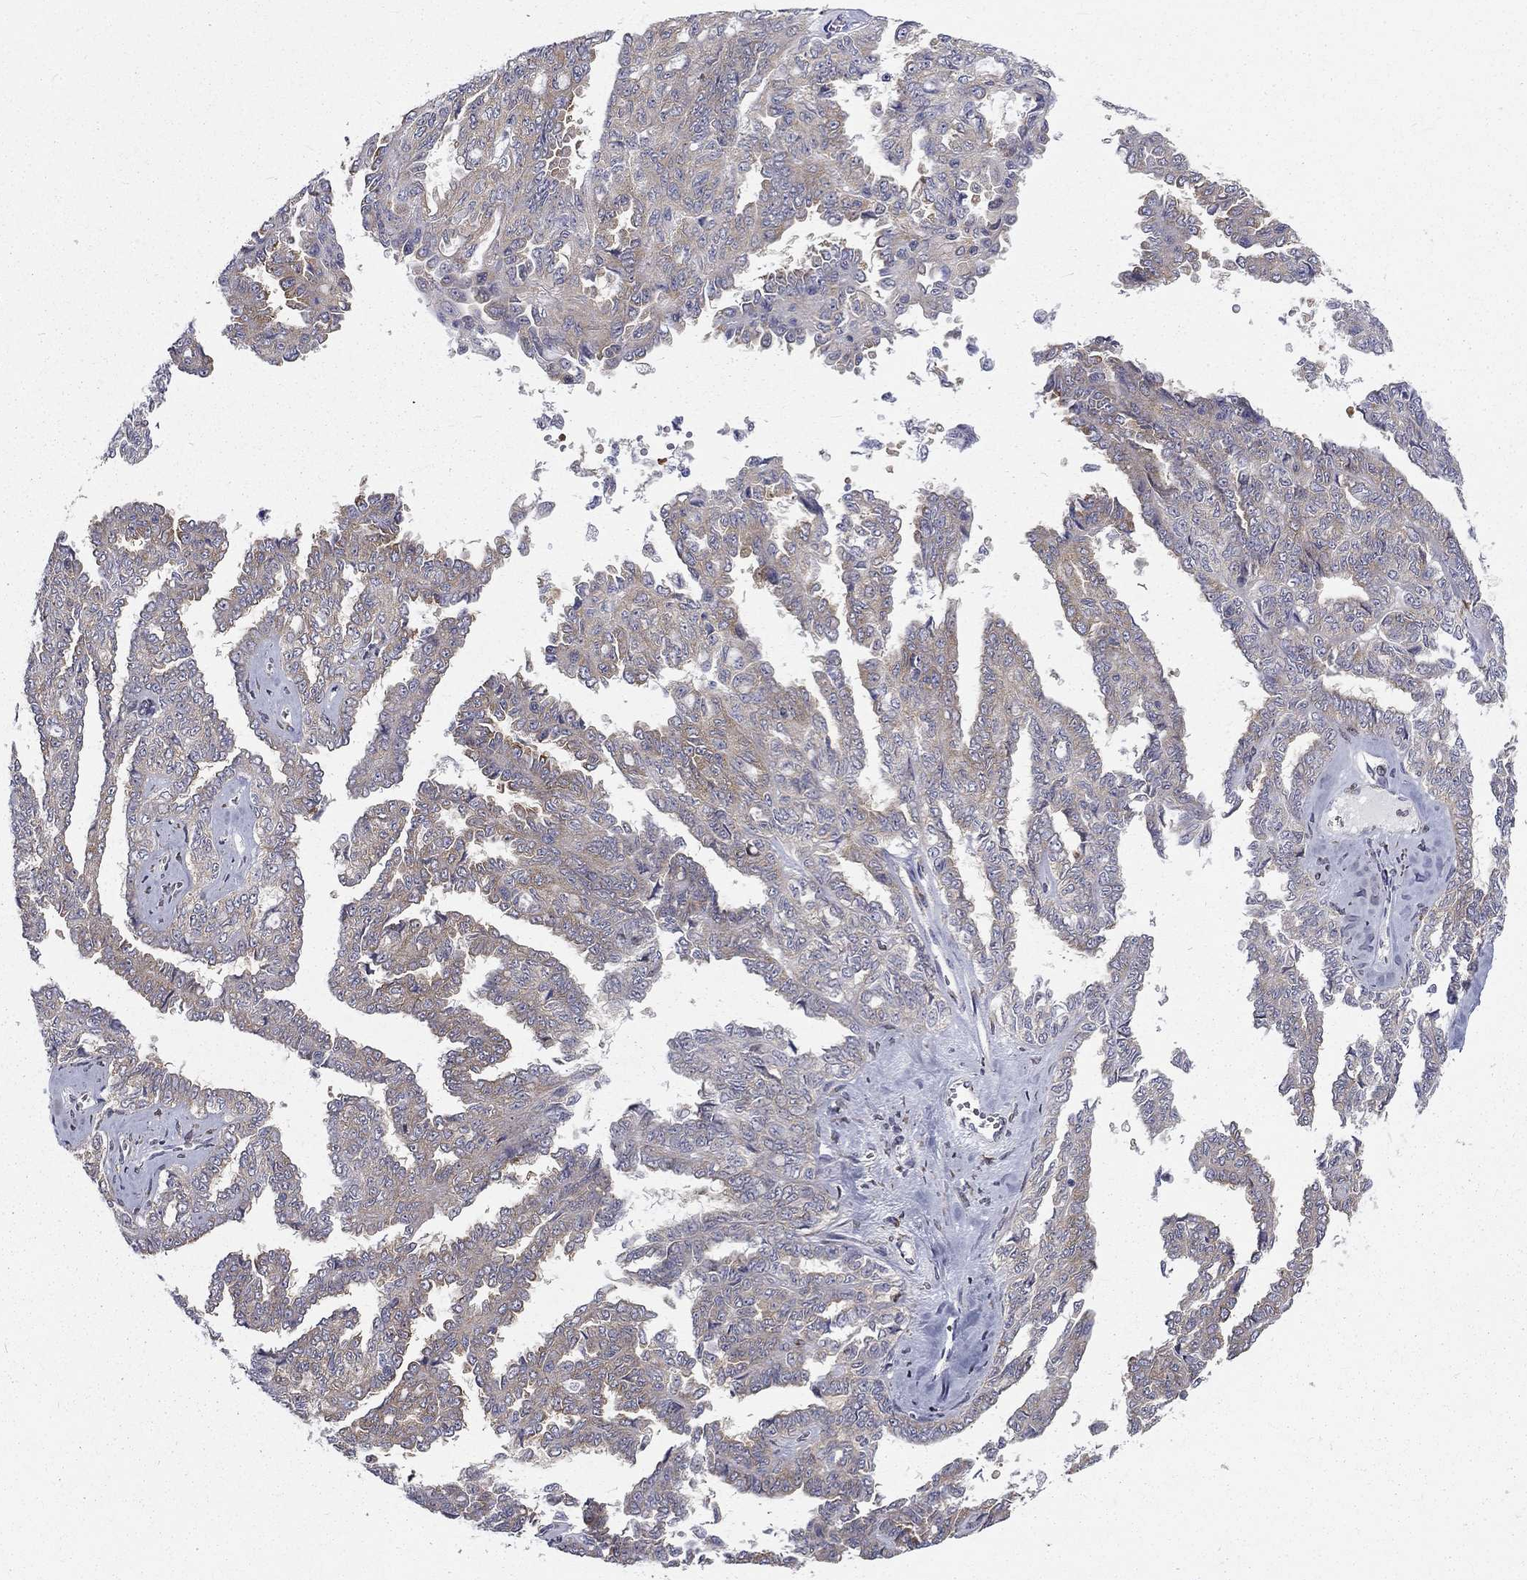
{"staining": {"intensity": "moderate", "quantity": "25%-75%", "location": "cytoplasmic/membranous"}, "tissue": "ovarian cancer", "cell_type": "Tumor cells", "image_type": "cancer", "snomed": [{"axis": "morphology", "description": "Cystadenocarcinoma, serous, NOS"}, {"axis": "topography", "description": "Ovary"}], "caption": "Tumor cells display moderate cytoplasmic/membranous expression in approximately 25%-75% of cells in ovarian cancer (serous cystadenocarcinoma).", "gene": "PABPC4", "patient": {"sex": "female", "age": 71}}